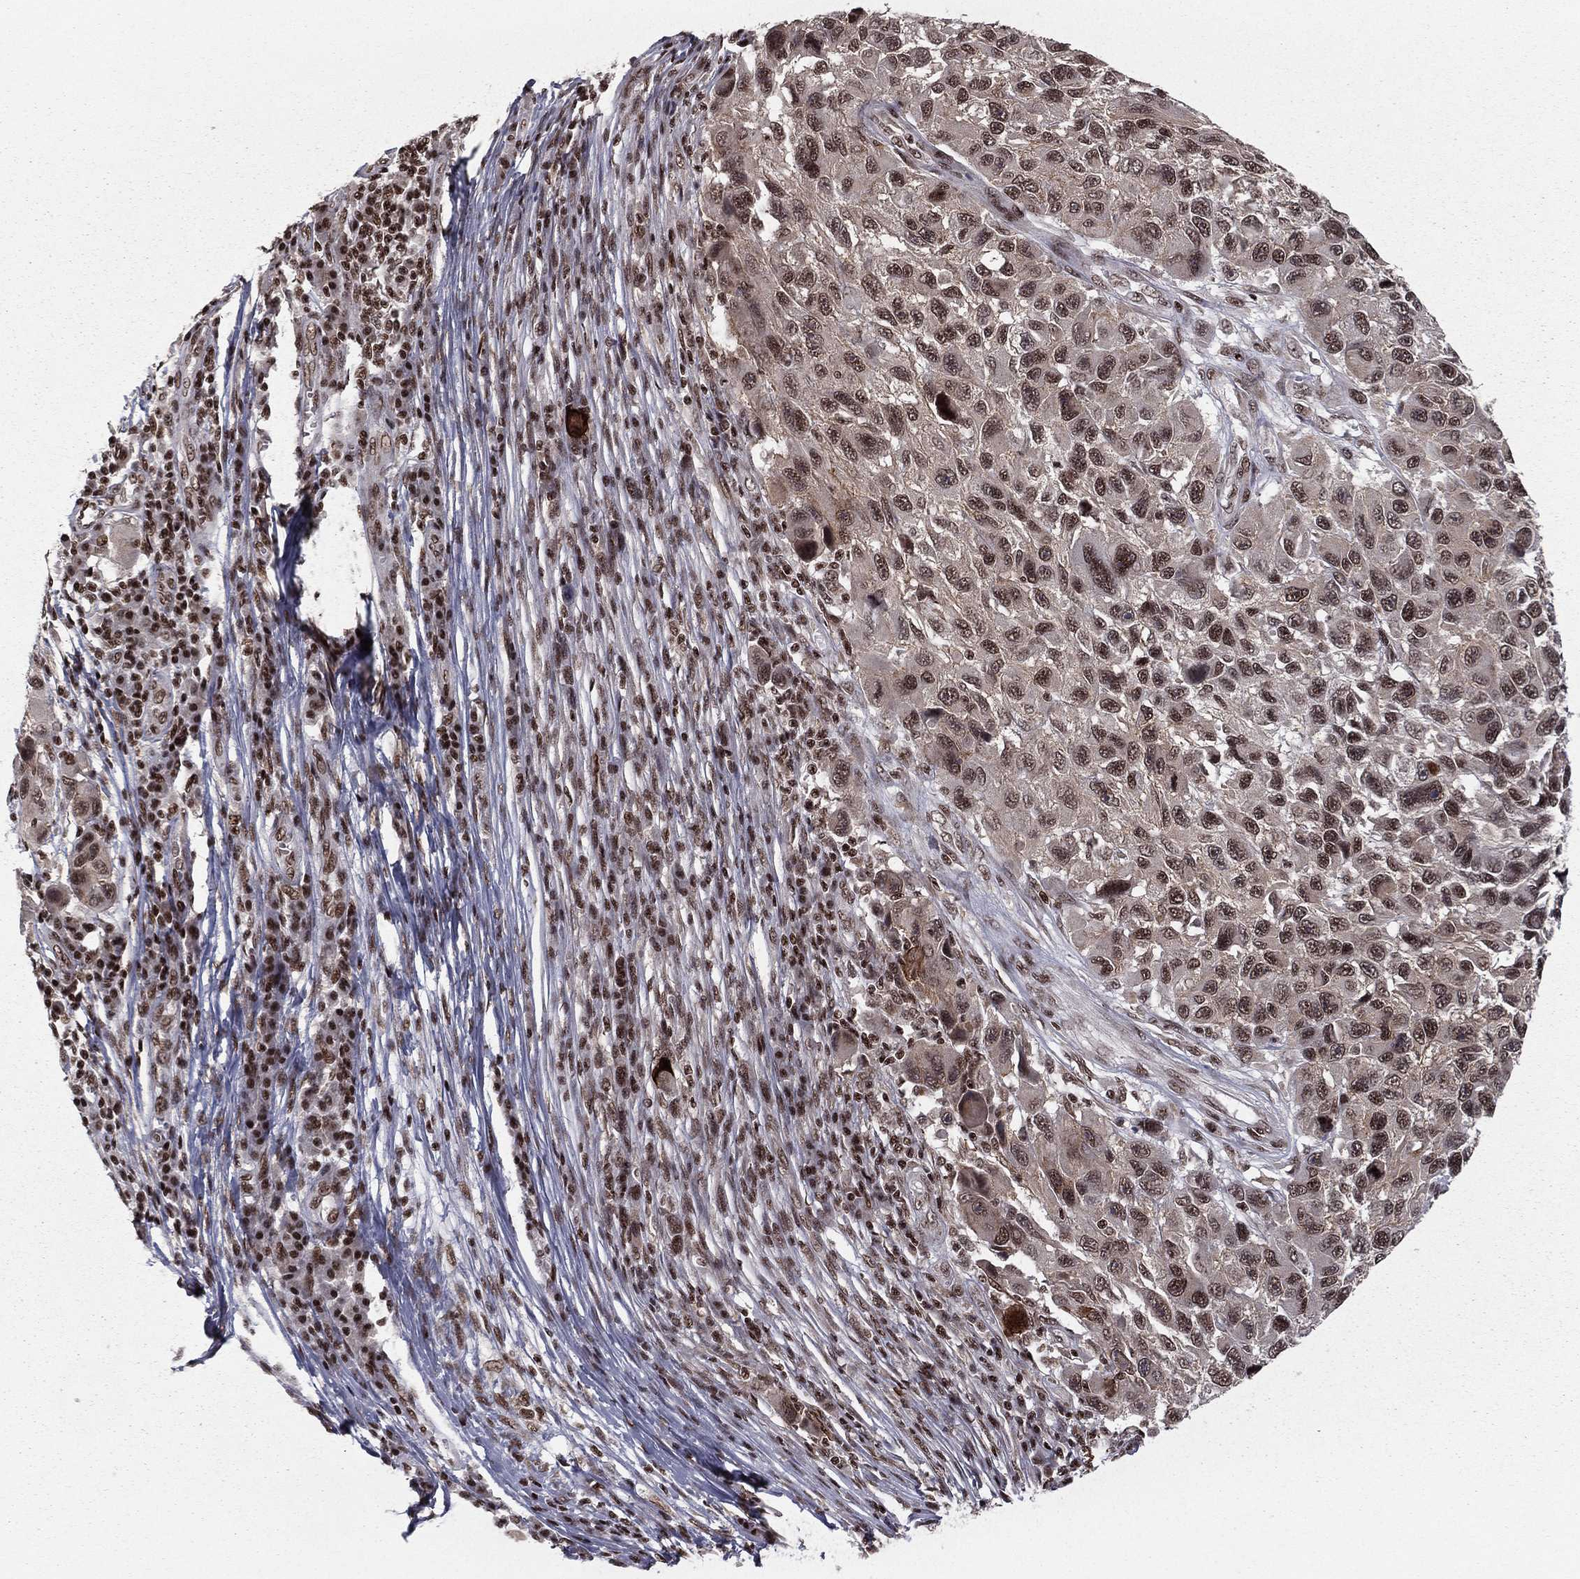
{"staining": {"intensity": "strong", "quantity": "25%-75%", "location": "nuclear"}, "tissue": "melanoma", "cell_type": "Tumor cells", "image_type": "cancer", "snomed": [{"axis": "morphology", "description": "Malignant melanoma, NOS"}, {"axis": "topography", "description": "Skin"}], "caption": "Protein positivity by IHC displays strong nuclear expression in about 25%-75% of tumor cells in malignant melanoma. The staining was performed using DAB to visualize the protein expression in brown, while the nuclei were stained in blue with hematoxylin (Magnification: 20x).", "gene": "NFYB", "patient": {"sex": "male", "age": 53}}